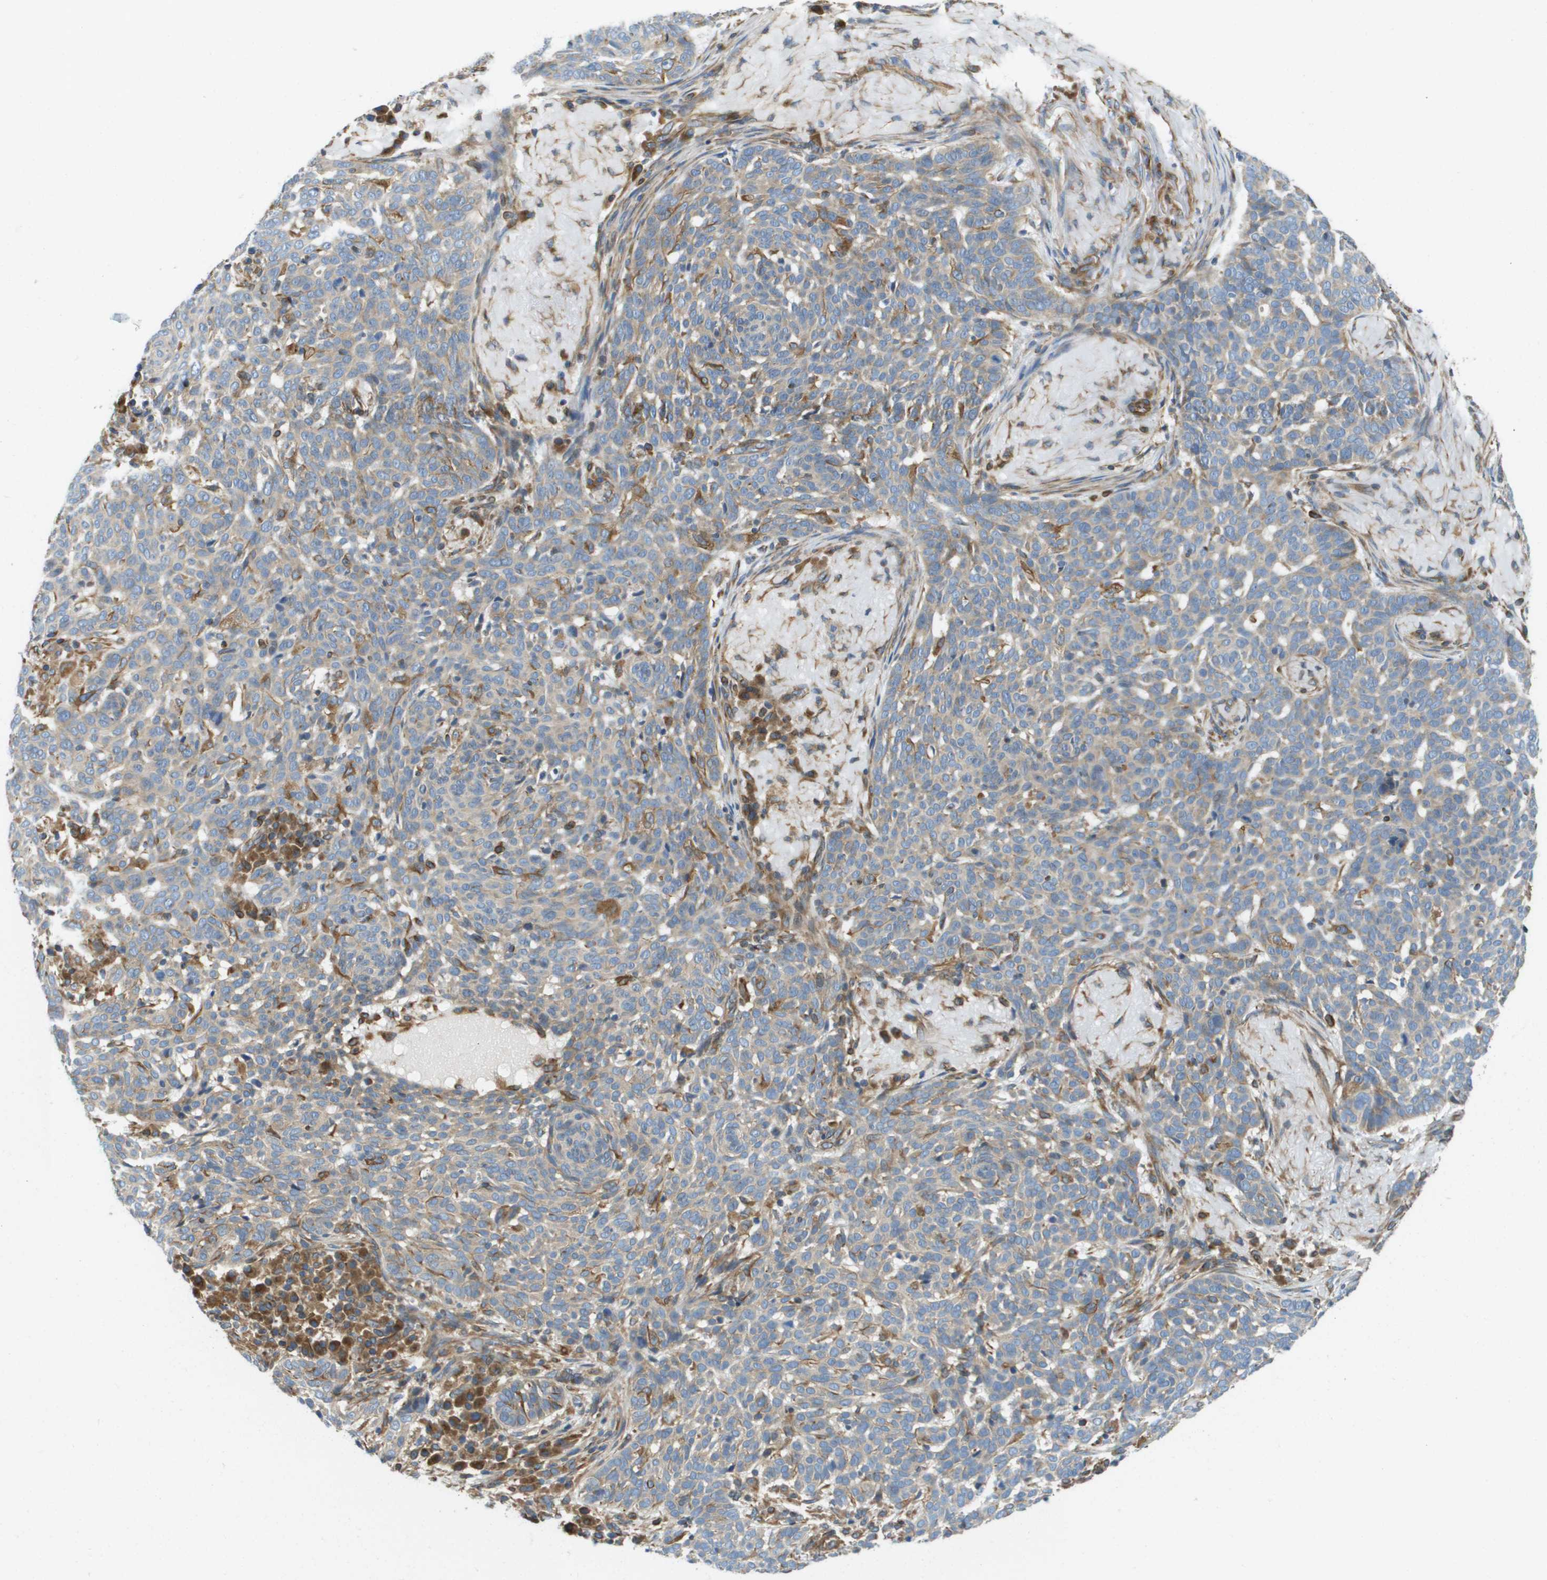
{"staining": {"intensity": "weak", "quantity": "25%-75%", "location": "cytoplasmic/membranous"}, "tissue": "skin cancer", "cell_type": "Tumor cells", "image_type": "cancer", "snomed": [{"axis": "morphology", "description": "Basal cell carcinoma"}, {"axis": "topography", "description": "Skin"}], "caption": "IHC of human basal cell carcinoma (skin) displays low levels of weak cytoplasmic/membranous staining in approximately 25%-75% of tumor cells.", "gene": "HSD17B12", "patient": {"sex": "male", "age": 85}}